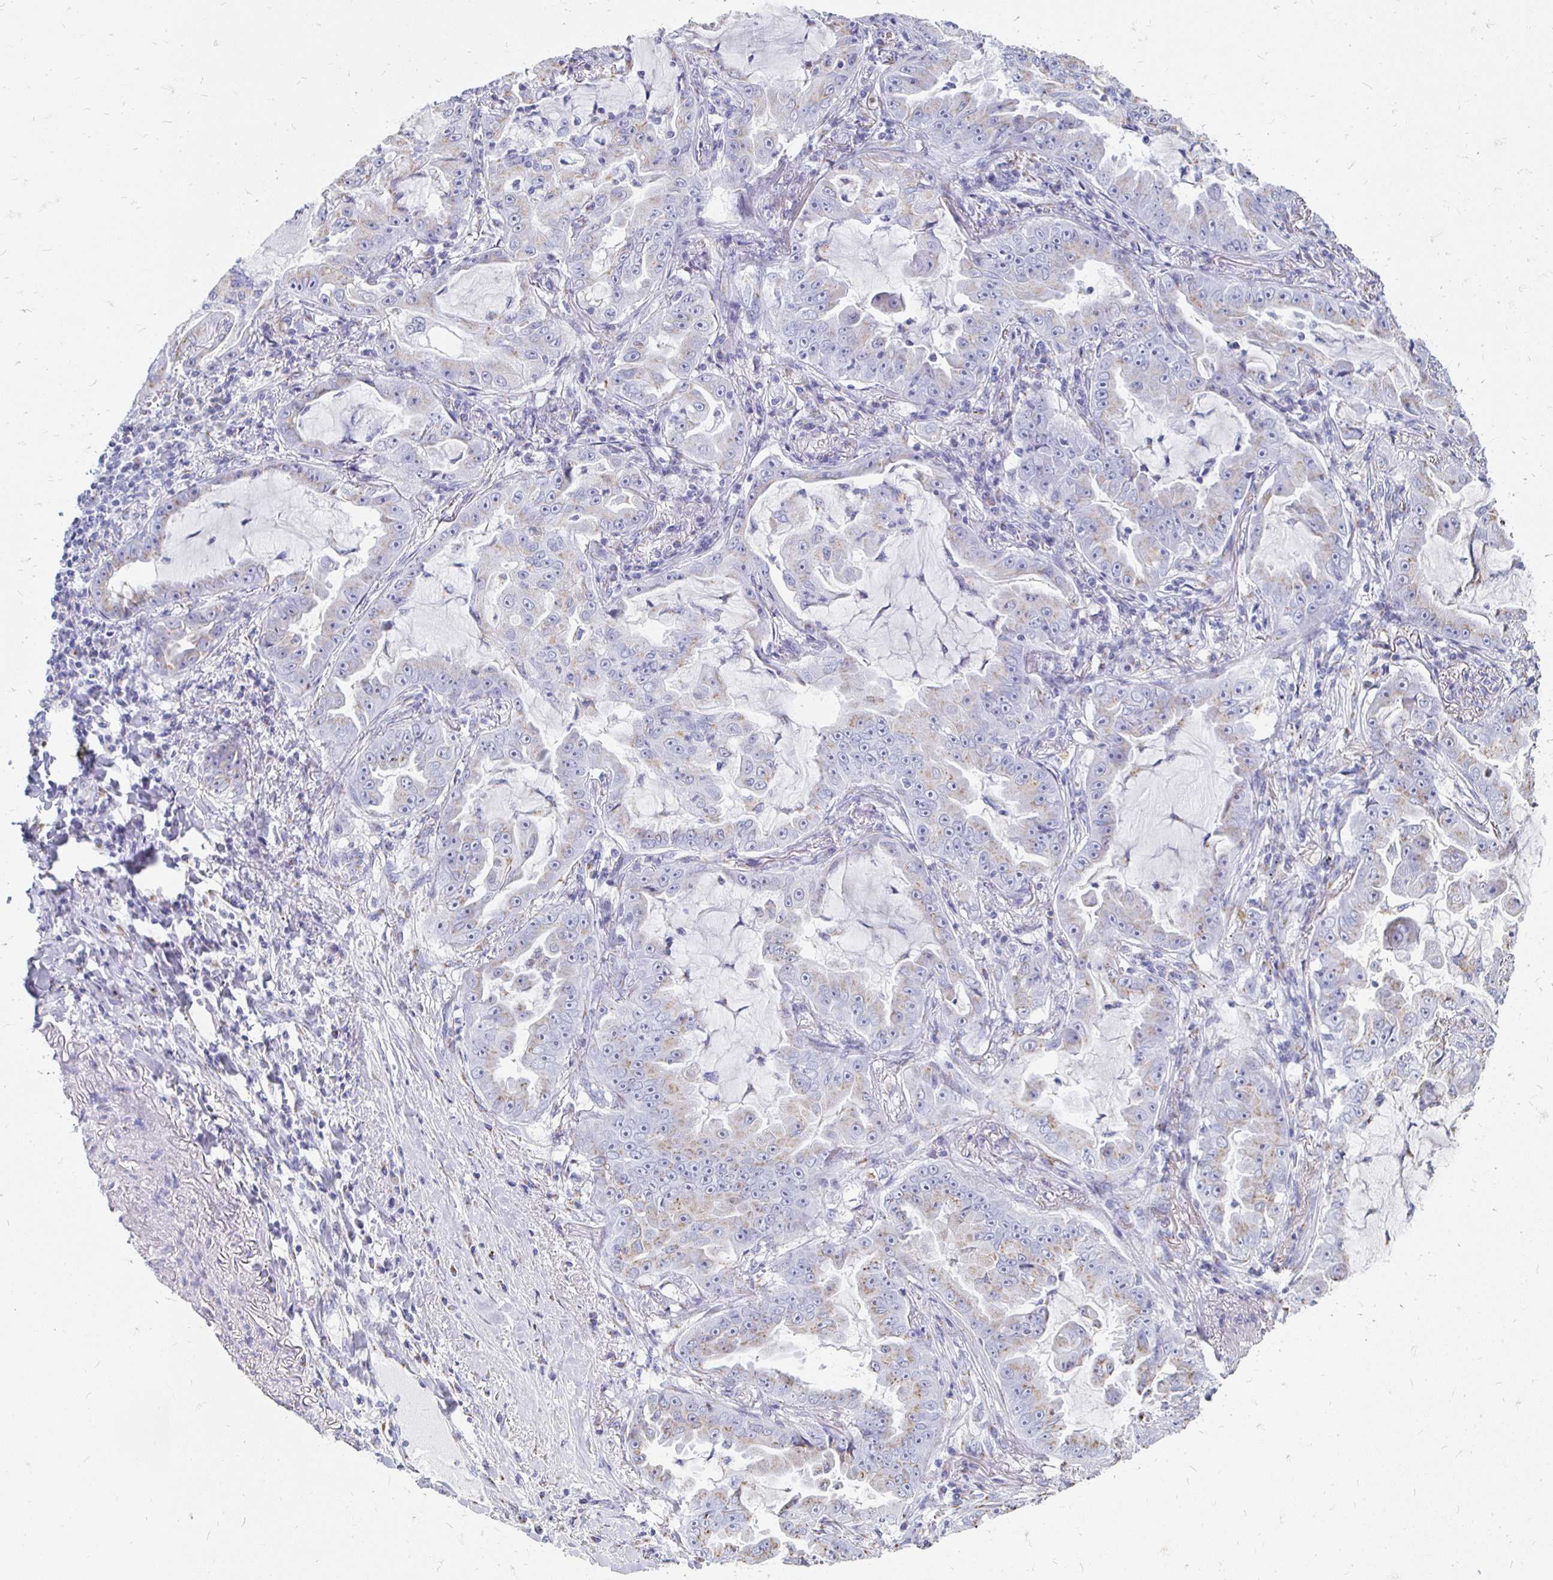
{"staining": {"intensity": "weak", "quantity": "<25%", "location": "cytoplasmic/membranous"}, "tissue": "lung cancer", "cell_type": "Tumor cells", "image_type": "cancer", "snomed": [{"axis": "morphology", "description": "Adenocarcinoma, NOS"}, {"axis": "topography", "description": "Lung"}], "caption": "Immunohistochemistry (IHC) of lung adenocarcinoma exhibits no positivity in tumor cells.", "gene": "PAGE4", "patient": {"sex": "female", "age": 52}}